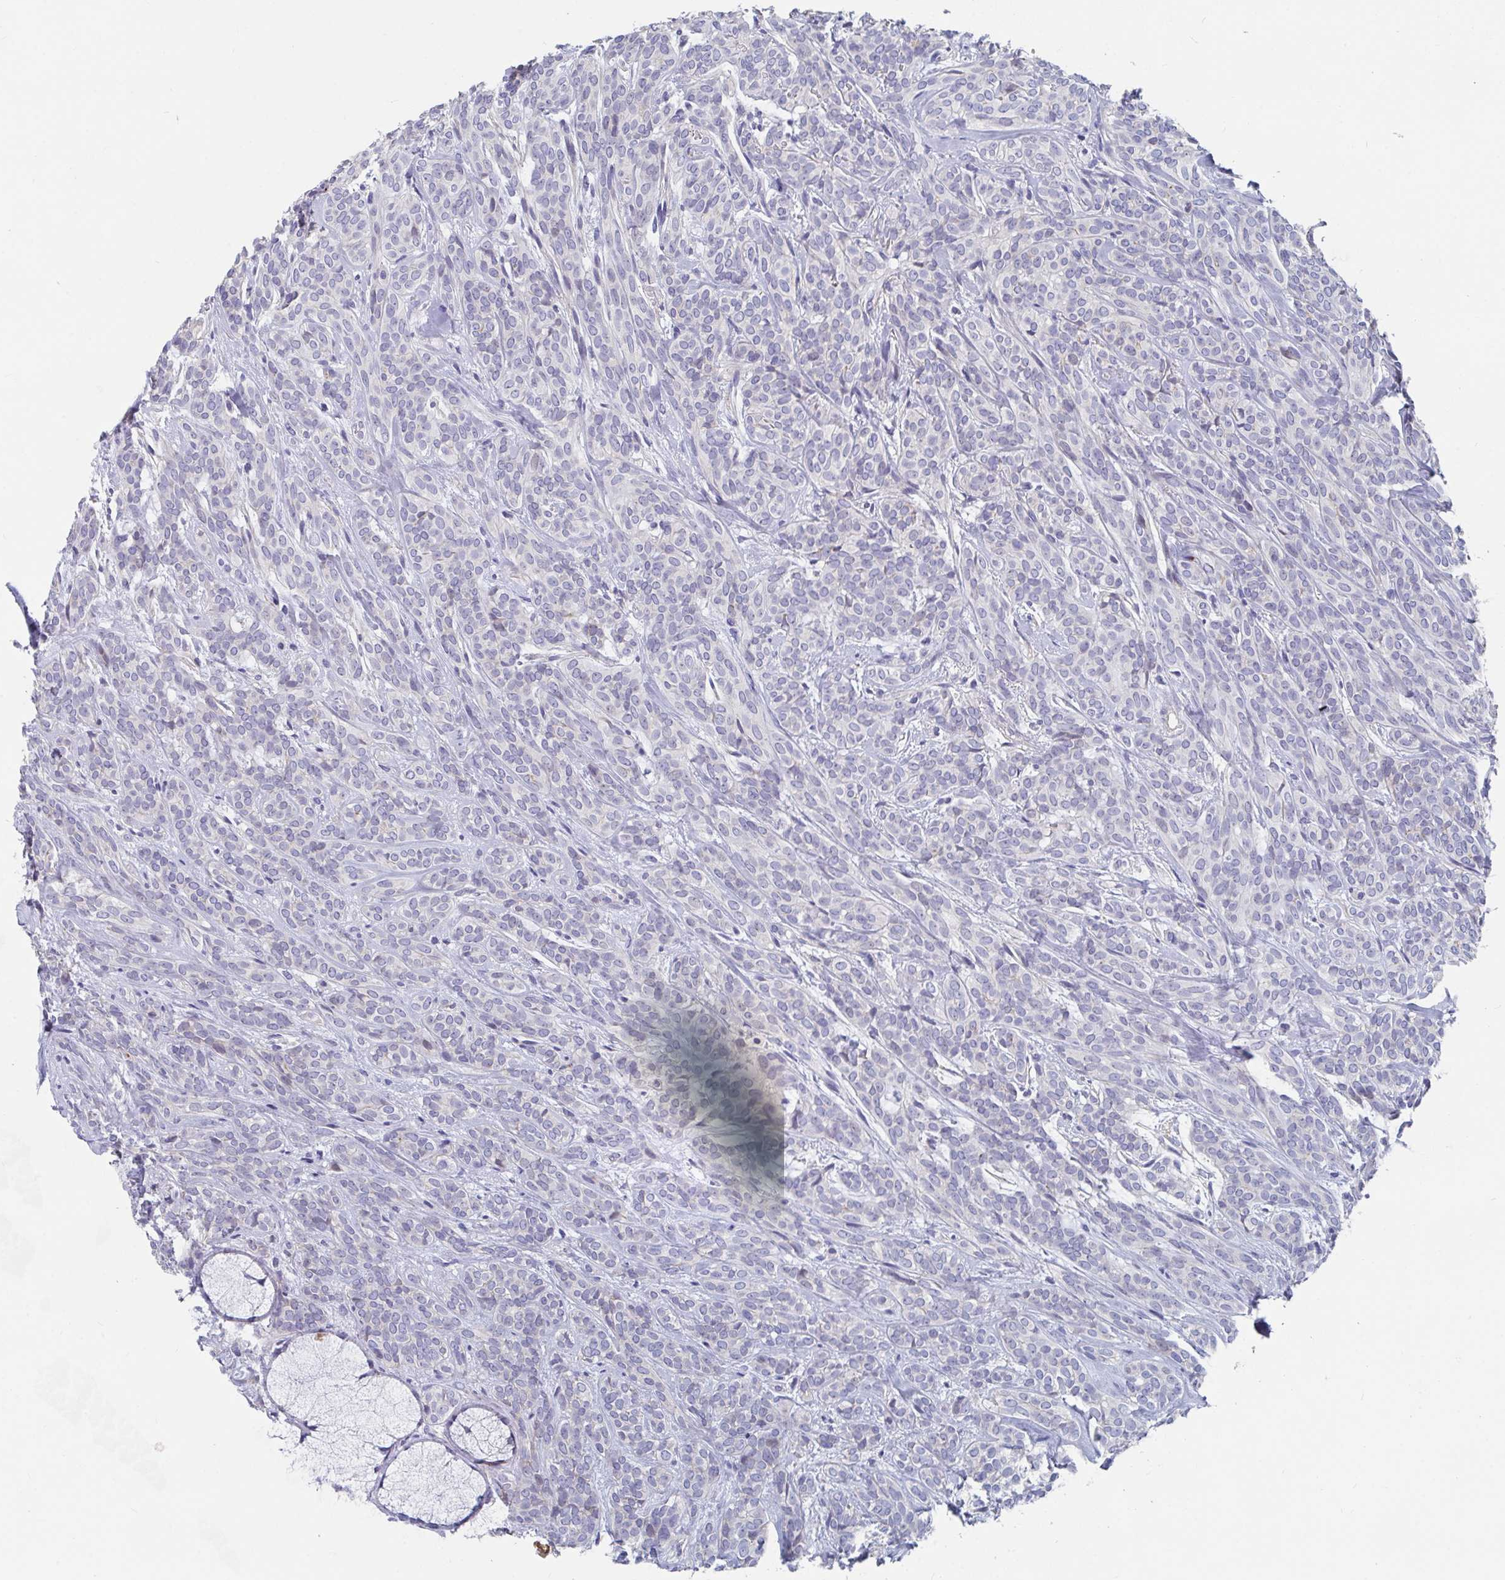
{"staining": {"intensity": "negative", "quantity": "none", "location": "none"}, "tissue": "head and neck cancer", "cell_type": "Tumor cells", "image_type": "cancer", "snomed": [{"axis": "morphology", "description": "Adenocarcinoma, NOS"}, {"axis": "topography", "description": "Head-Neck"}], "caption": "DAB immunohistochemical staining of adenocarcinoma (head and neck) displays no significant staining in tumor cells. (Immunohistochemistry (ihc), brightfield microscopy, high magnification).", "gene": "FAM156B", "patient": {"sex": "female", "age": 57}}